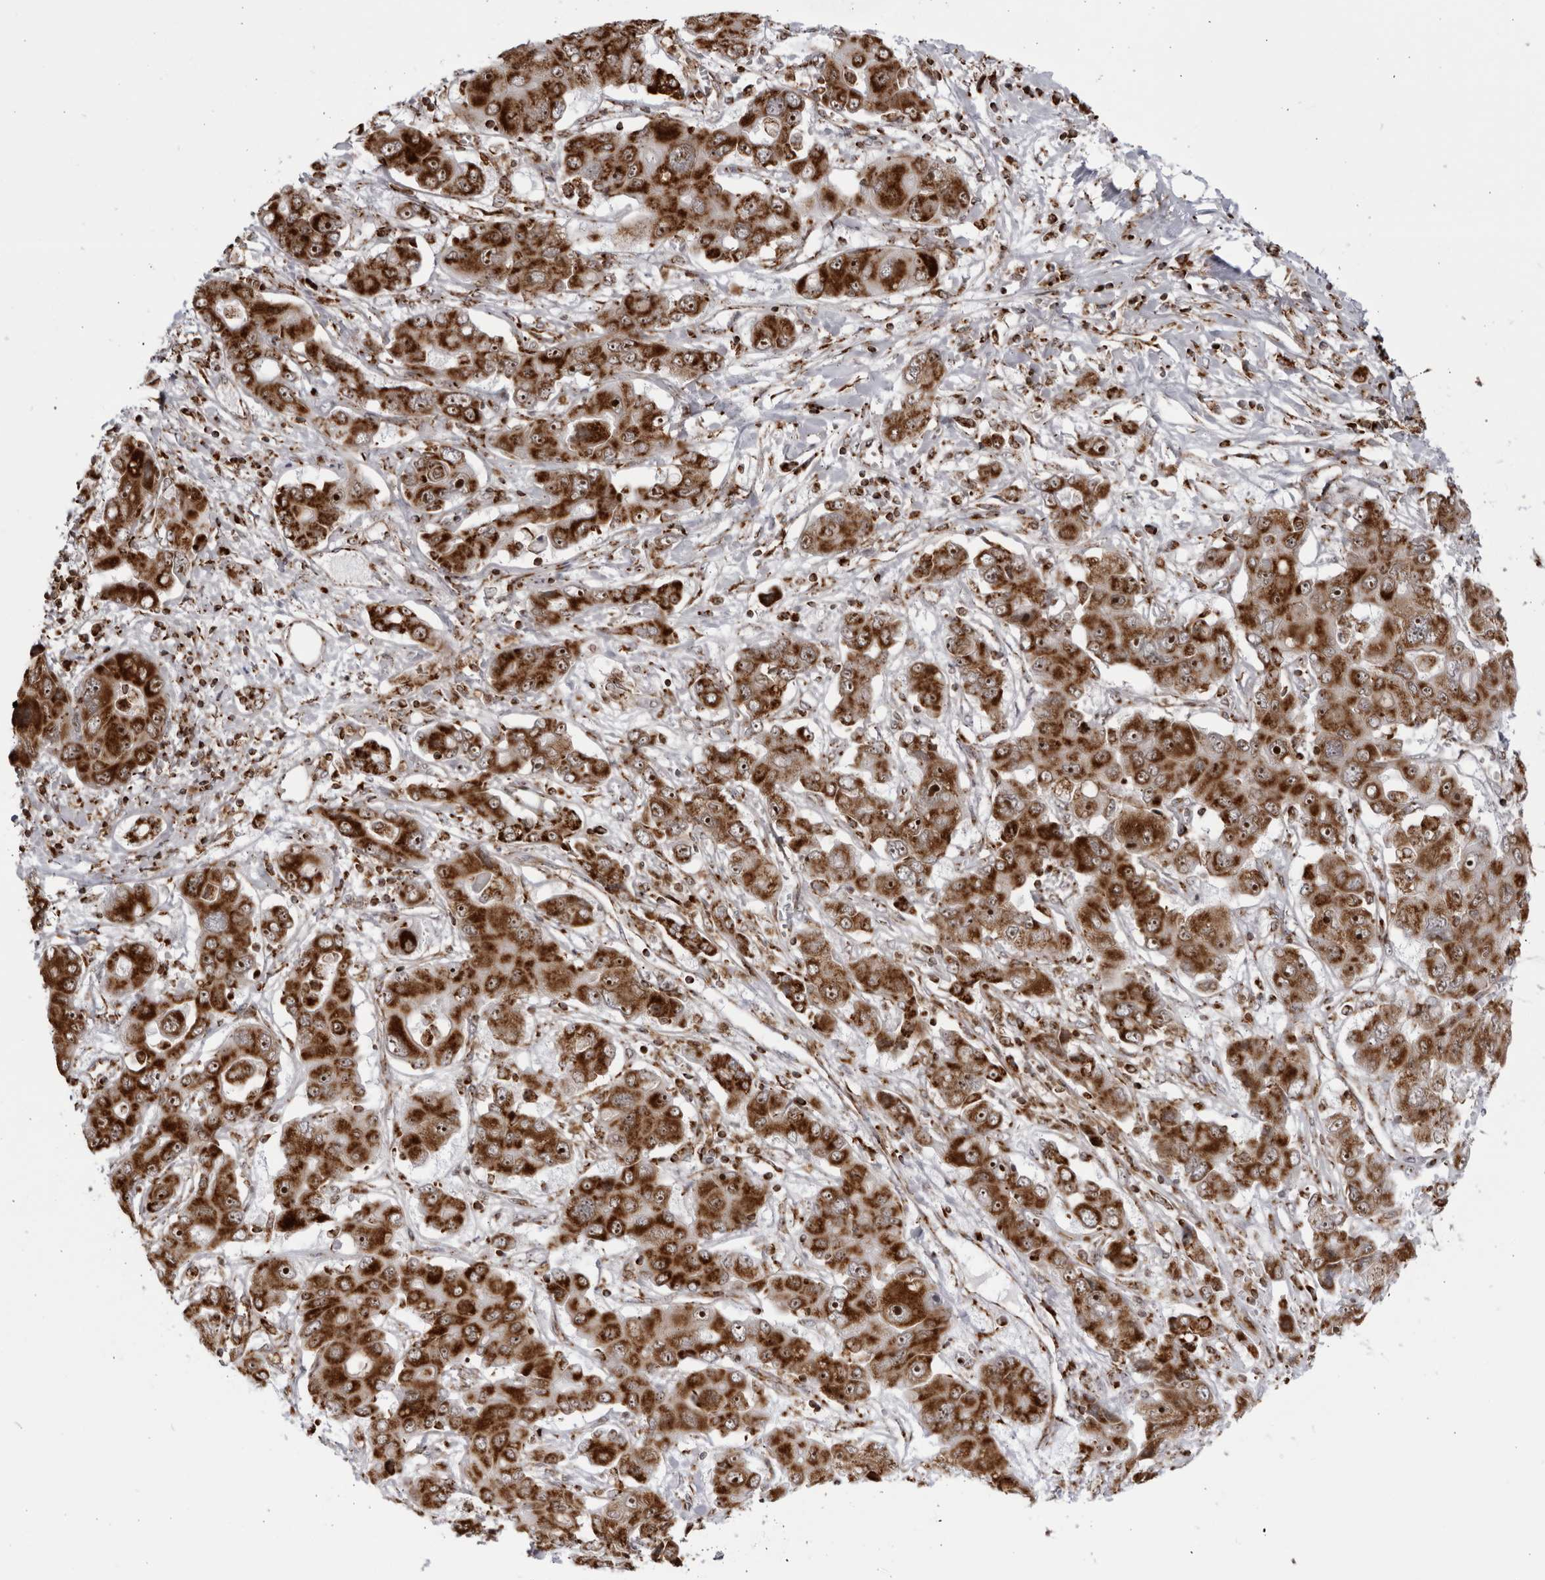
{"staining": {"intensity": "strong", "quantity": ">75%", "location": "cytoplasmic/membranous,nuclear"}, "tissue": "liver cancer", "cell_type": "Tumor cells", "image_type": "cancer", "snomed": [{"axis": "morphology", "description": "Cholangiocarcinoma"}, {"axis": "topography", "description": "Liver"}], "caption": "A brown stain highlights strong cytoplasmic/membranous and nuclear staining of a protein in human liver cholangiocarcinoma tumor cells.", "gene": "RBM34", "patient": {"sex": "male", "age": 67}}